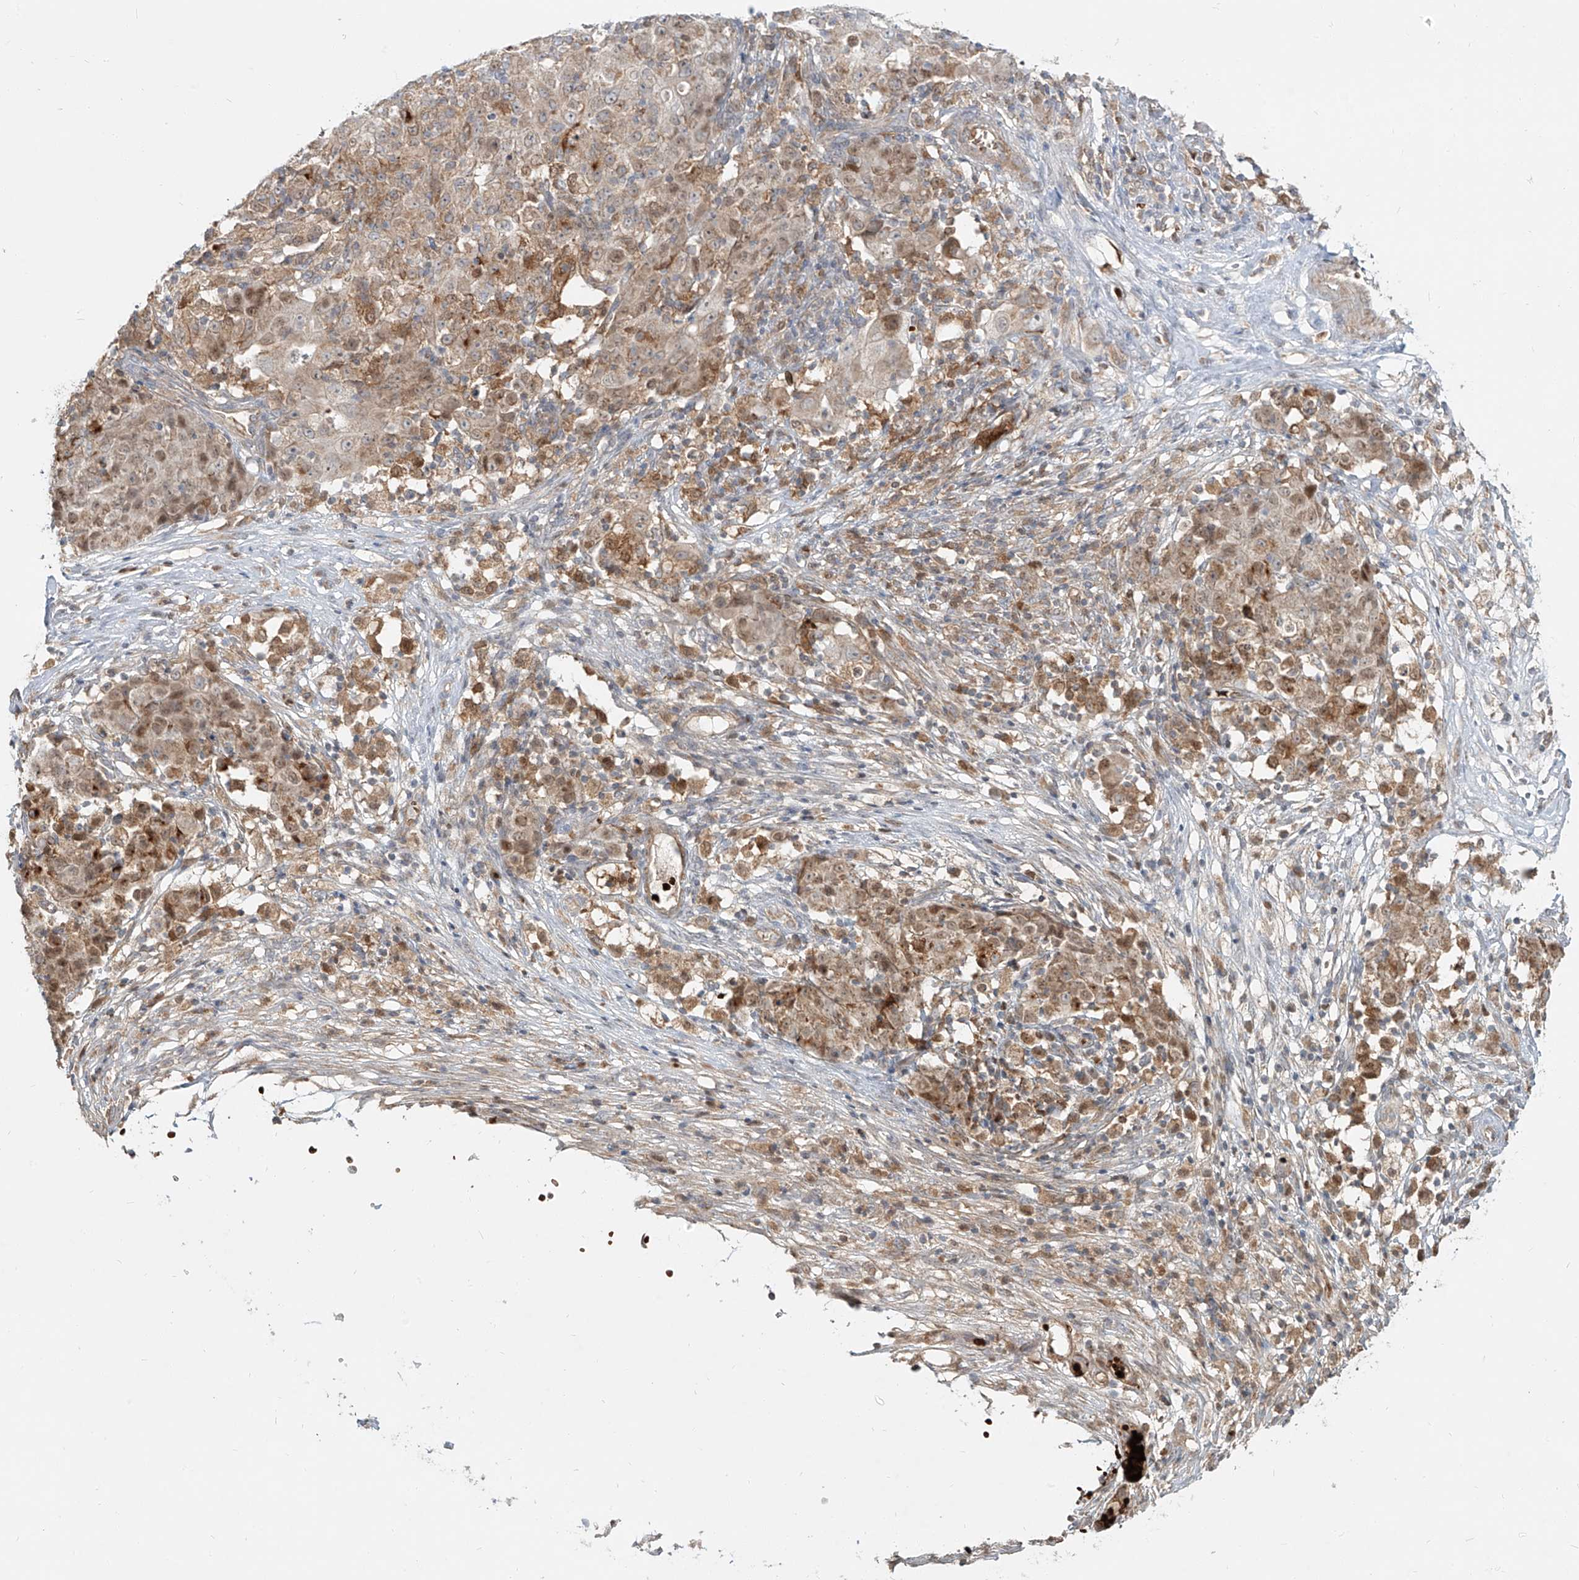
{"staining": {"intensity": "moderate", "quantity": ">75%", "location": "cytoplasmic/membranous,nuclear"}, "tissue": "ovarian cancer", "cell_type": "Tumor cells", "image_type": "cancer", "snomed": [{"axis": "morphology", "description": "Carcinoma, endometroid"}, {"axis": "topography", "description": "Ovary"}], "caption": "Immunohistochemistry (IHC) micrograph of endometroid carcinoma (ovarian) stained for a protein (brown), which displays medium levels of moderate cytoplasmic/membranous and nuclear expression in about >75% of tumor cells.", "gene": "FGD2", "patient": {"sex": "female", "age": 42}}